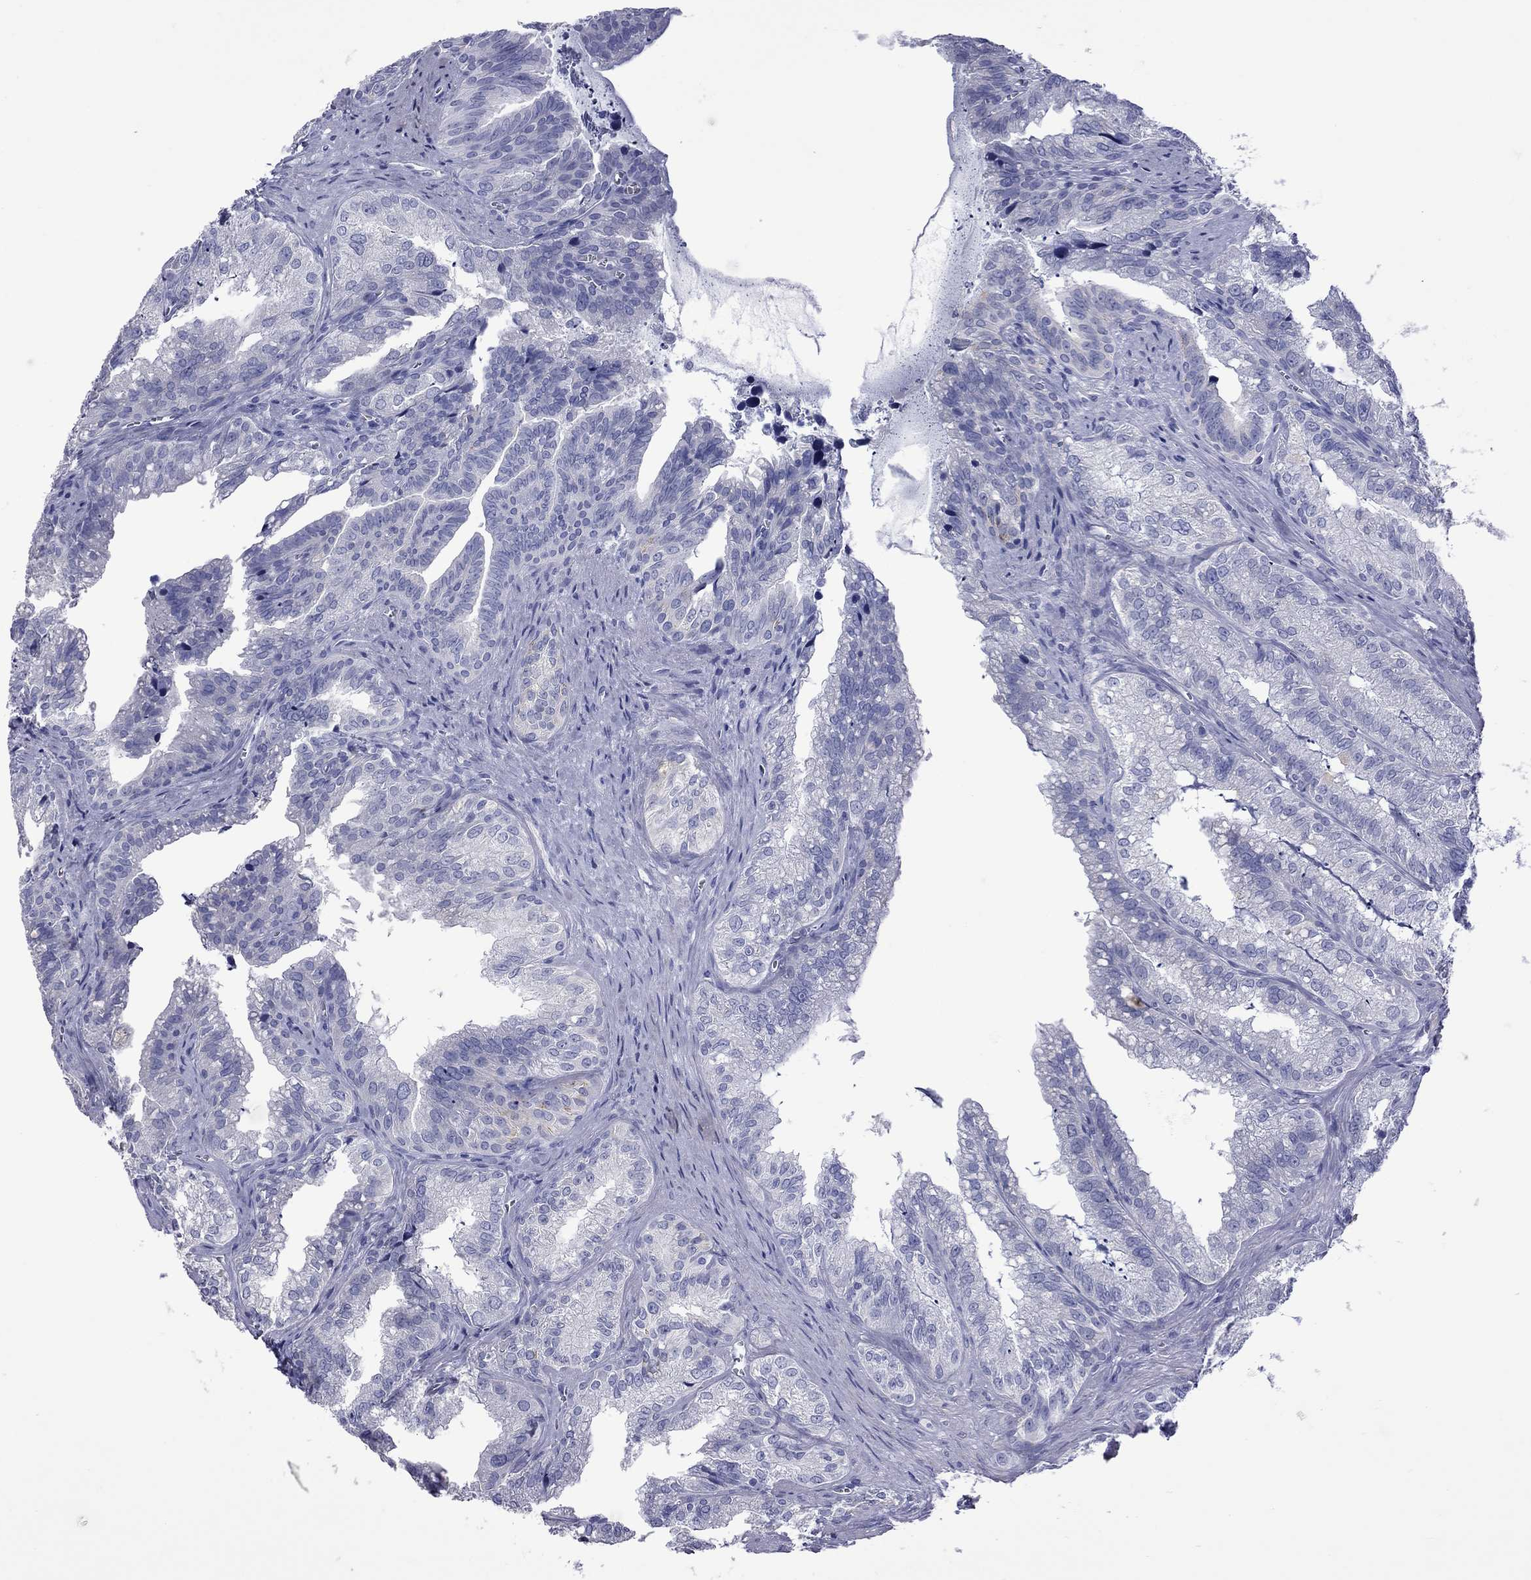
{"staining": {"intensity": "negative", "quantity": "none", "location": "none"}, "tissue": "seminal vesicle", "cell_type": "Glandular cells", "image_type": "normal", "snomed": [{"axis": "morphology", "description": "Normal tissue, NOS"}, {"axis": "topography", "description": "Seminal veicle"}], "caption": "Glandular cells are negative for brown protein staining in normal seminal vesicle. (DAB IHC visualized using brightfield microscopy, high magnification).", "gene": "EPPIN", "patient": {"sex": "male", "age": 57}}